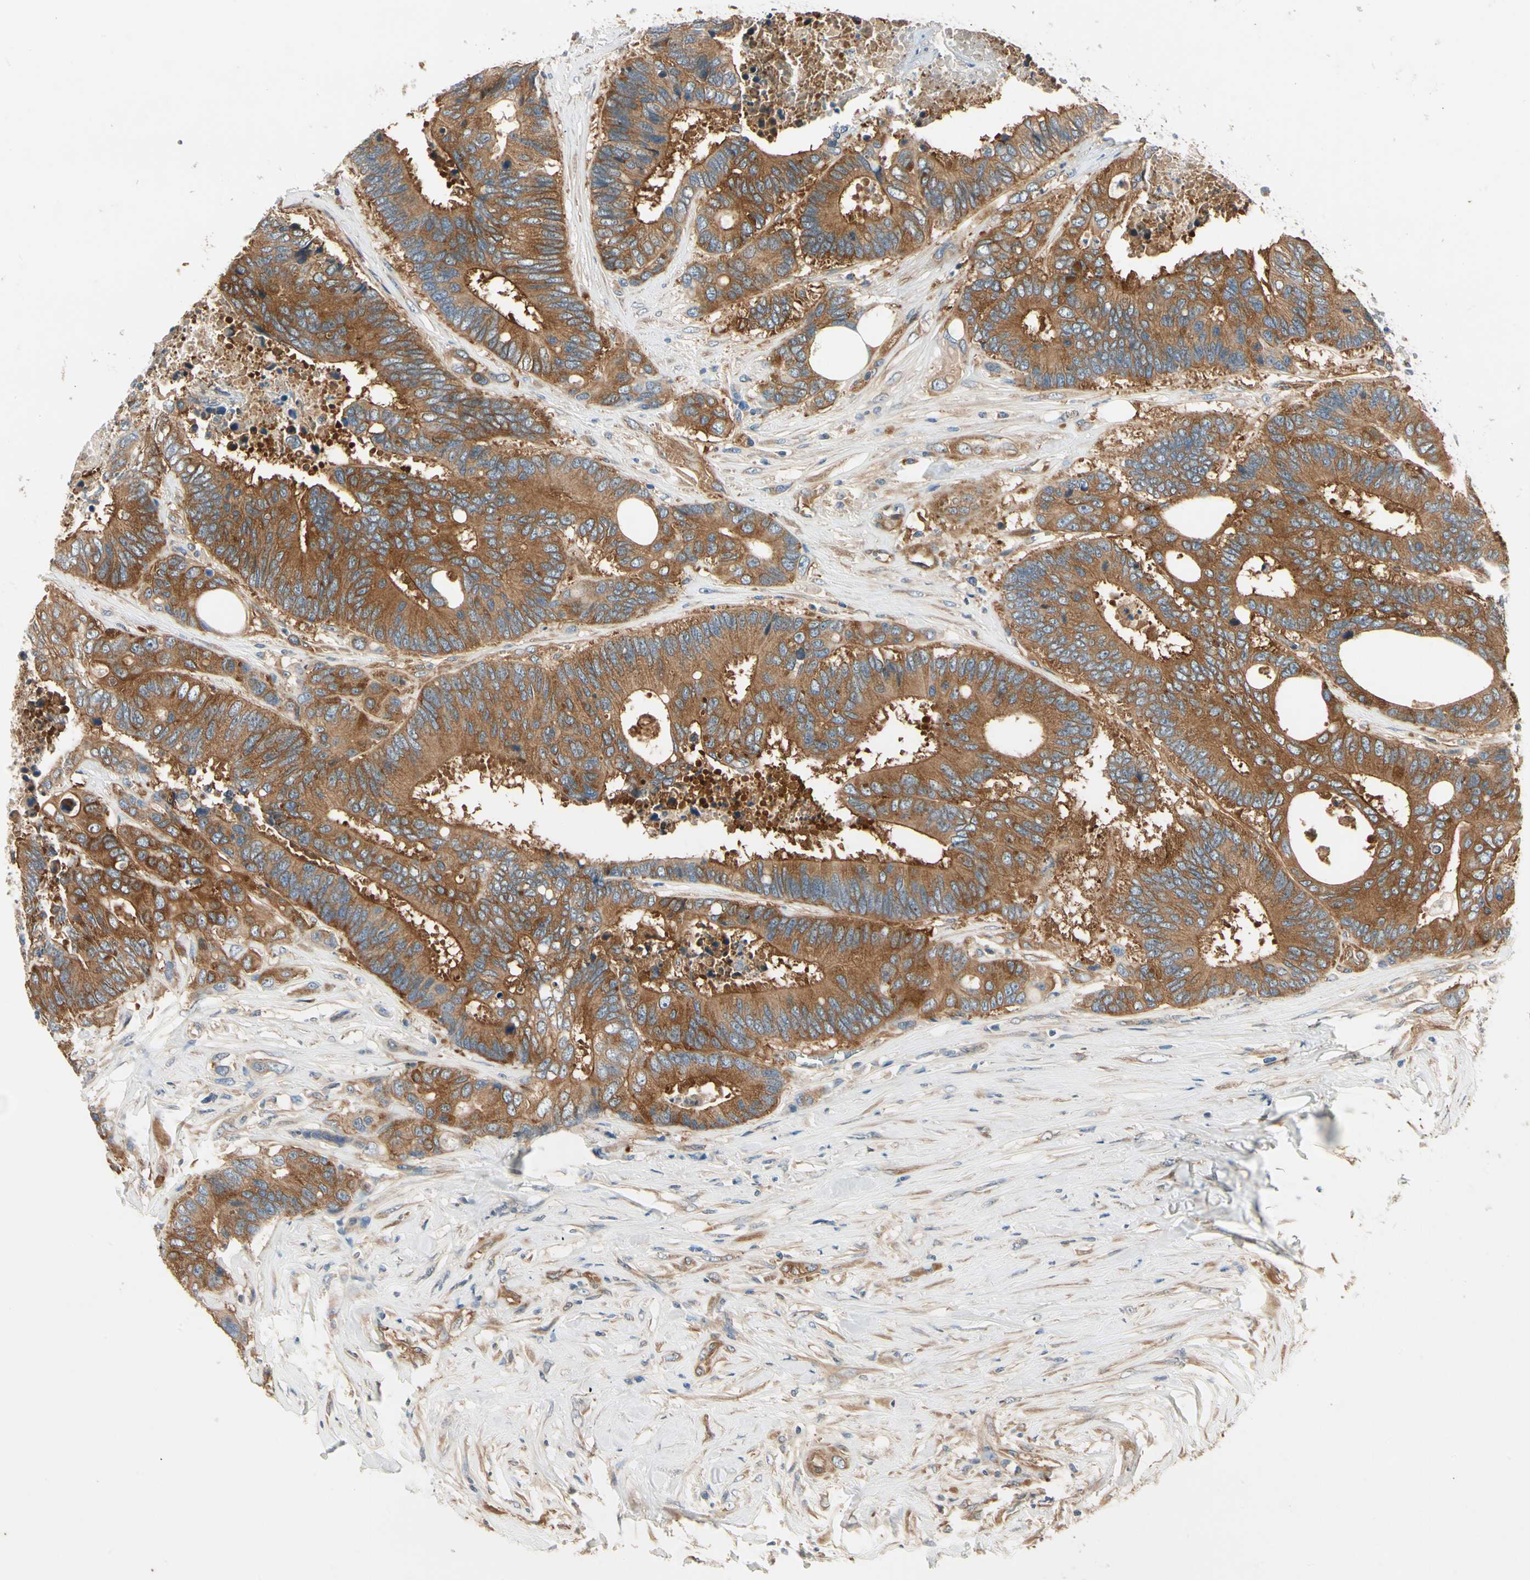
{"staining": {"intensity": "strong", "quantity": ">75%", "location": "cytoplasmic/membranous"}, "tissue": "colorectal cancer", "cell_type": "Tumor cells", "image_type": "cancer", "snomed": [{"axis": "morphology", "description": "Adenocarcinoma, NOS"}, {"axis": "topography", "description": "Rectum"}], "caption": "A histopathology image of colorectal cancer (adenocarcinoma) stained for a protein reveals strong cytoplasmic/membranous brown staining in tumor cells.", "gene": "ROCK2", "patient": {"sex": "male", "age": 55}}